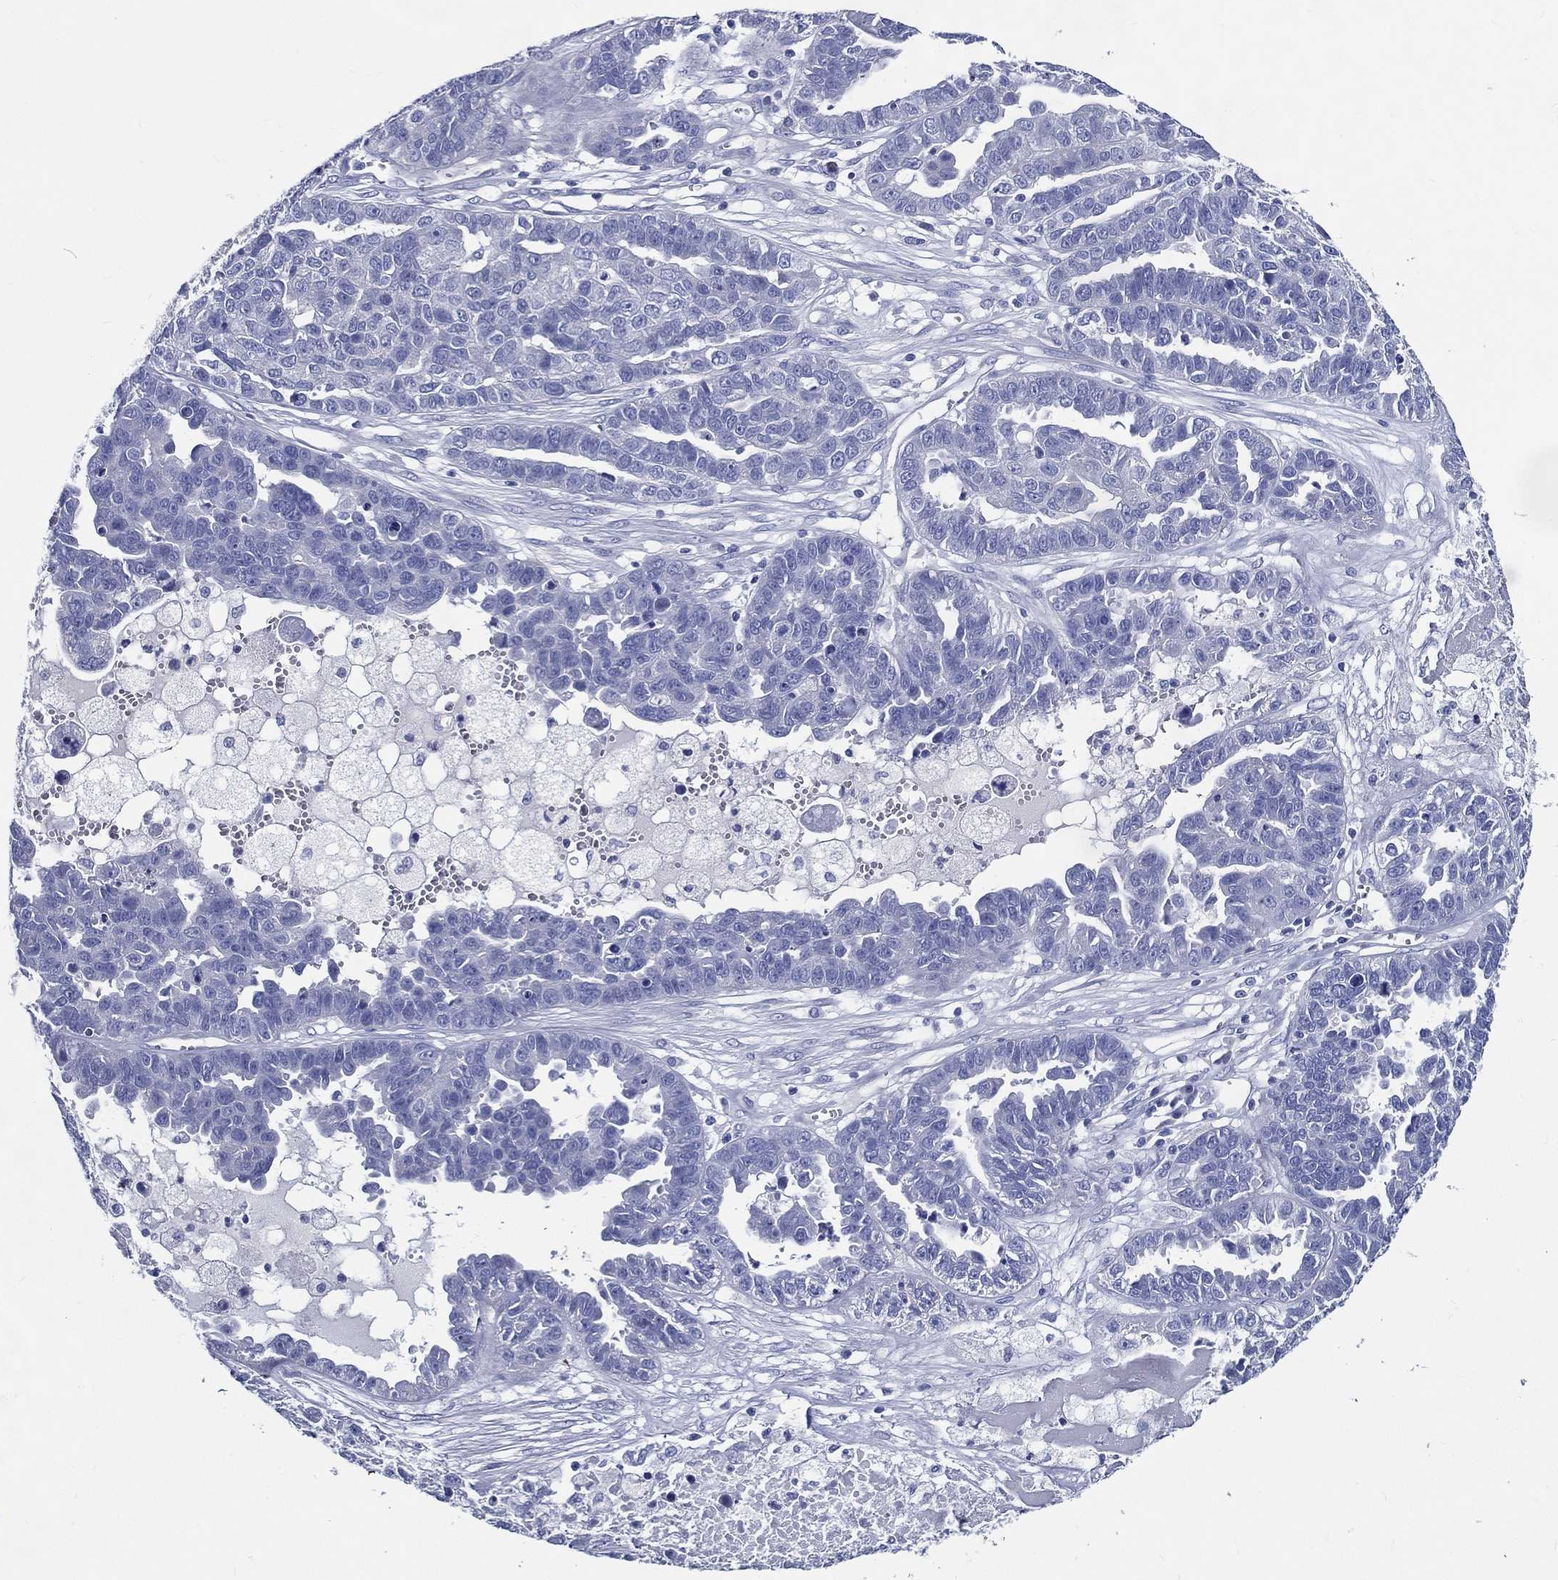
{"staining": {"intensity": "negative", "quantity": "none", "location": "none"}, "tissue": "ovarian cancer", "cell_type": "Tumor cells", "image_type": "cancer", "snomed": [{"axis": "morphology", "description": "Cystadenocarcinoma, serous, NOS"}, {"axis": "topography", "description": "Ovary"}], "caption": "A high-resolution image shows immunohistochemistry (IHC) staining of ovarian cancer (serous cystadenocarcinoma), which shows no significant expression in tumor cells. The staining is performed using DAB (3,3'-diaminobenzidine) brown chromogen with nuclei counter-stained in using hematoxylin.", "gene": "ACE2", "patient": {"sex": "female", "age": 87}}